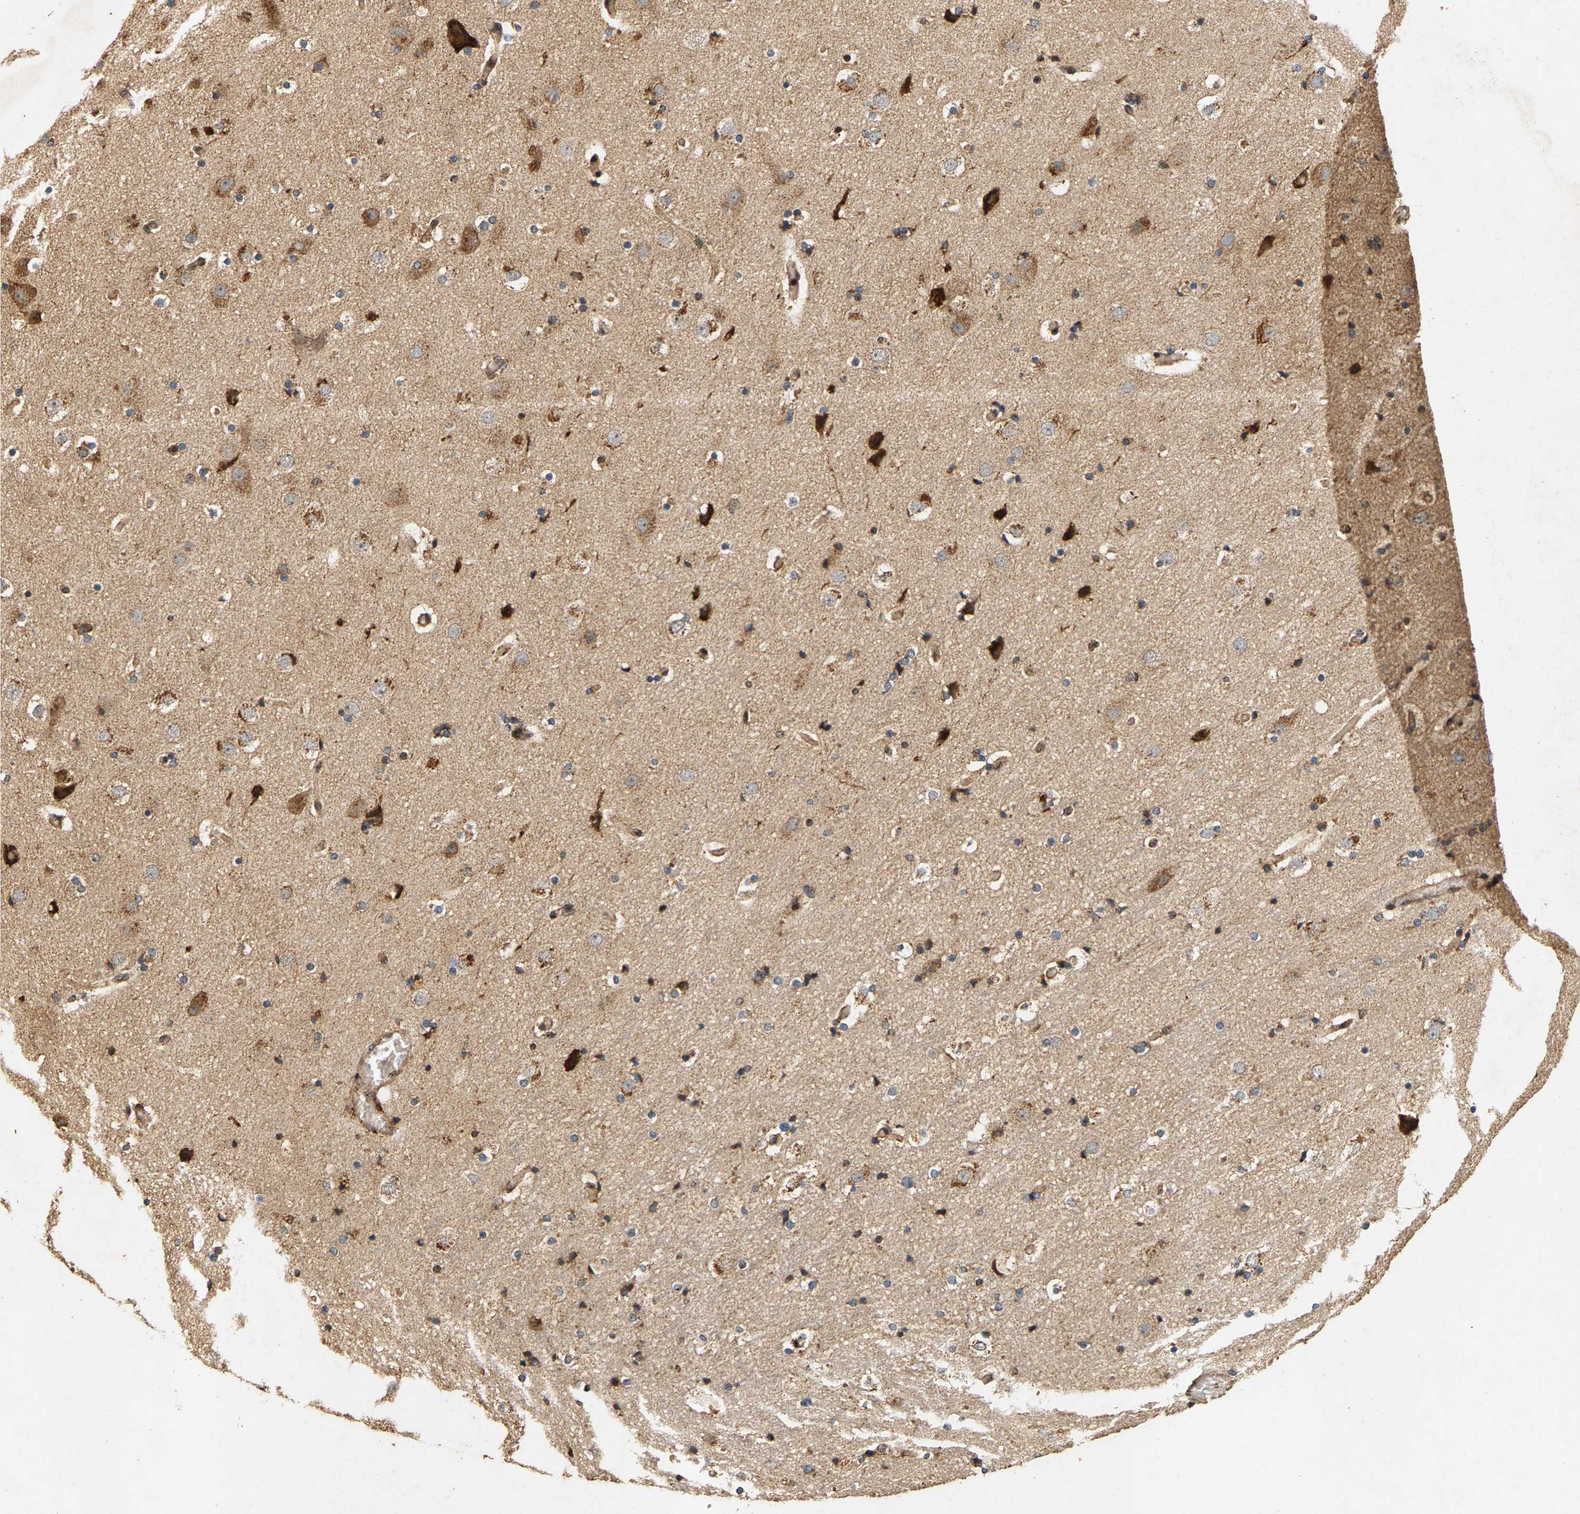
{"staining": {"intensity": "moderate", "quantity": ">75%", "location": "cytoplasmic/membranous"}, "tissue": "cerebral cortex", "cell_type": "Endothelial cells", "image_type": "normal", "snomed": [{"axis": "morphology", "description": "Normal tissue, NOS"}, {"axis": "topography", "description": "Cerebral cortex"}], "caption": "This is a micrograph of IHC staining of benign cerebral cortex, which shows moderate staining in the cytoplasmic/membranous of endothelial cells.", "gene": "CIDEC", "patient": {"sex": "male", "age": 57}}